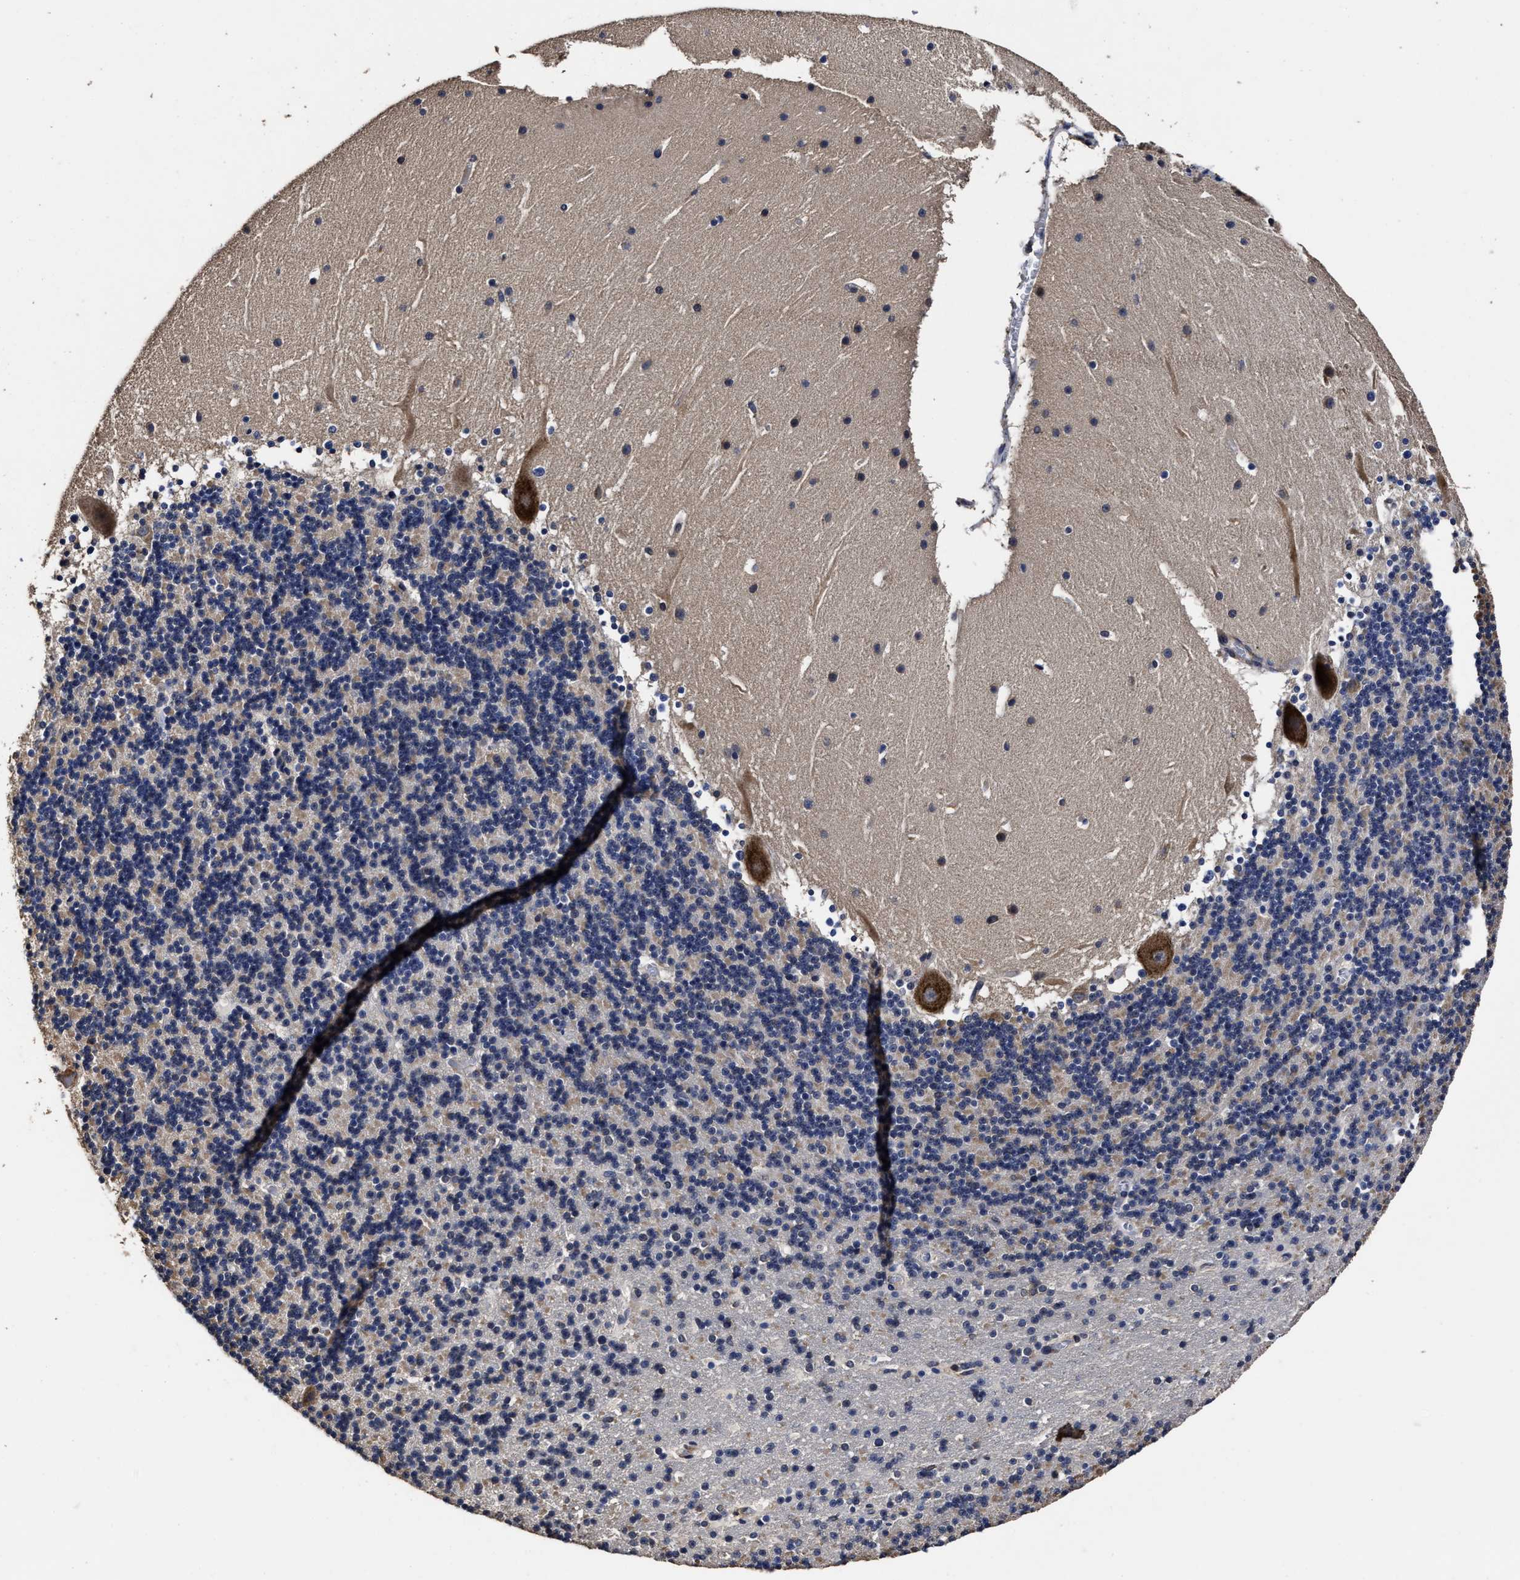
{"staining": {"intensity": "negative", "quantity": "none", "location": "none"}, "tissue": "cerebellum", "cell_type": "Cells in granular layer", "image_type": "normal", "snomed": [{"axis": "morphology", "description": "Normal tissue, NOS"}, {"axis": "topography", "description": "Cerebellum"}], "caption": "DAB (3,3'-diaminobenzidine) immunohistochemical staining of normal human cerebellum reveals no significant staining in cells in granular layer.", "gene": "AVEN", "patient": {"sex": "male", "age": 45}}